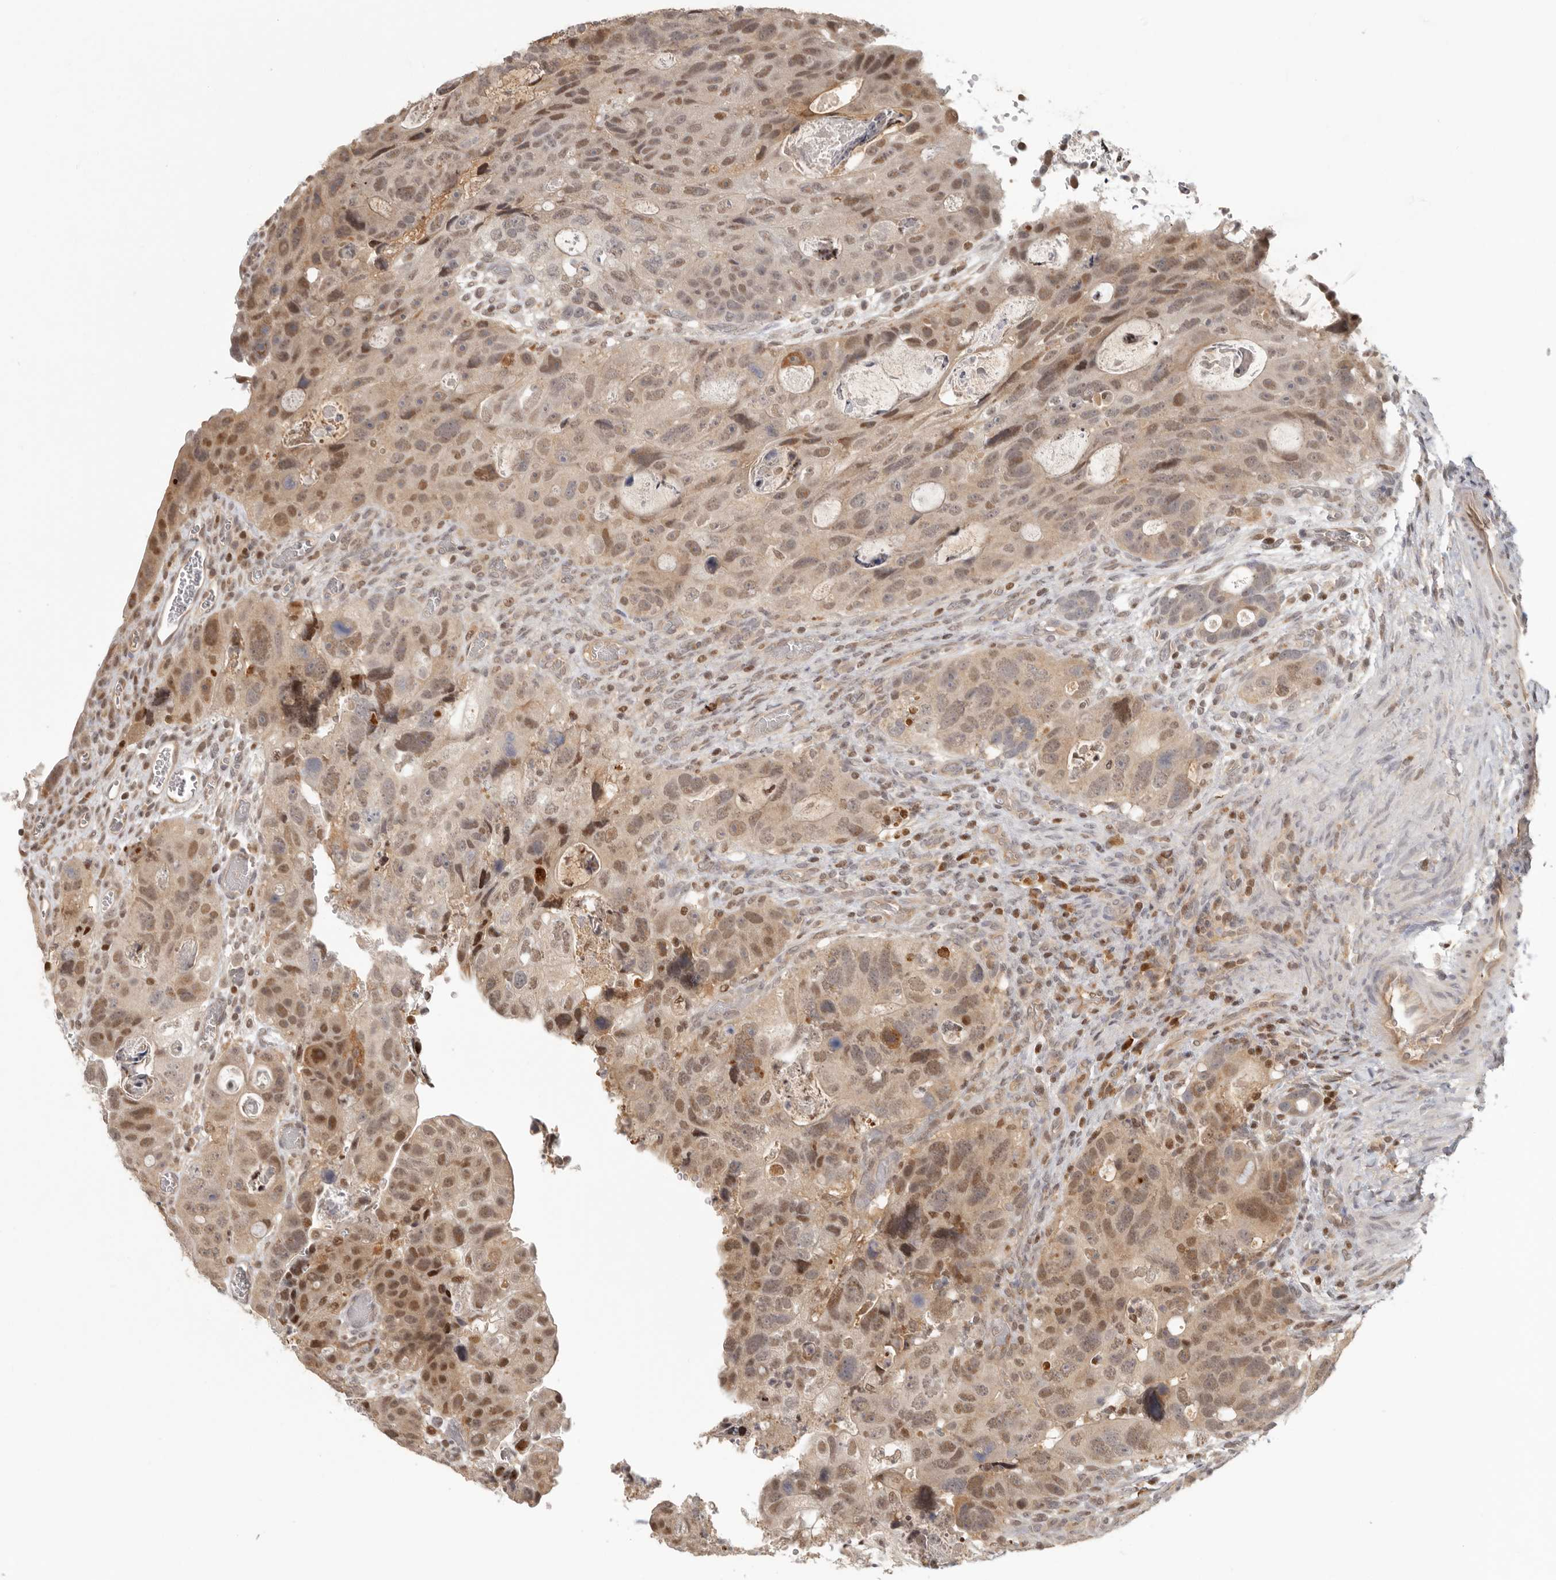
{"staining": {"intensity": "moderate", "quantity": ">75%", "location": "nuclear"}, "tissue": "colorectal cancer", "cell_type": "Tumor cells", "image_type": "cancer", "snomed": [{"axis": "morphology", "description": "Adenocarcinoma, NOS"}, {"axis": "topography", "description": "Rectum"}], "caption": "Immunohistochemical staining of human colorectal adenocarcinoma reveals medium levels of moderate nuclear protein positivity in about >75% of tumor cells.", "gene": "PSMA5", "patient": {"sex": "male", "age": 59}}